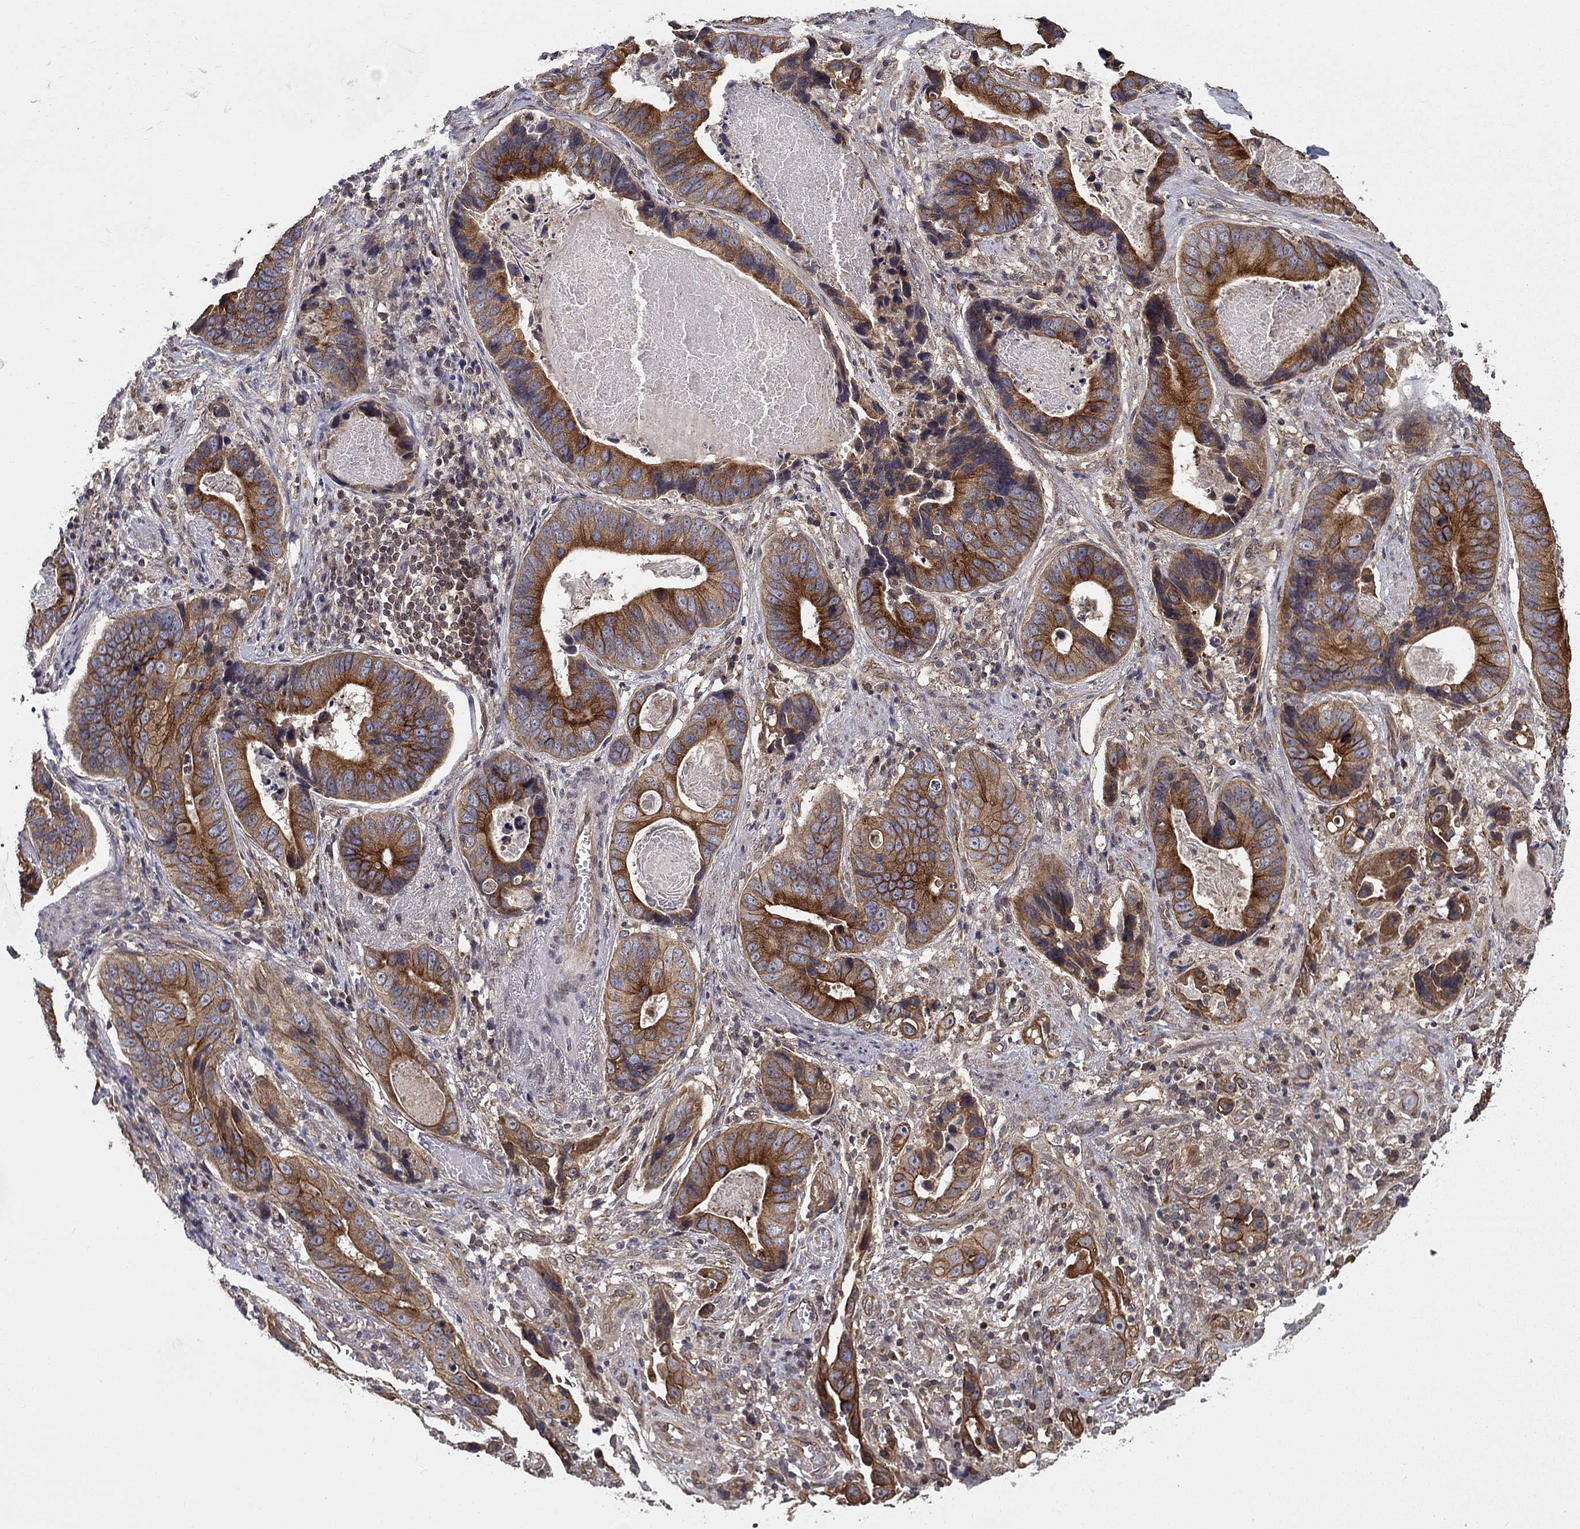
{"staining": {"intensity": "strong", "quantity": "25%-75%", "location": "cytoplasmic/membranous"}, "tissue": "stomach cancer", "cell_type": "Tumor cells", "image_type": "cancer", "snomed": [{"axis": "morphology", "description": "Adenocarcinoma, NOS"}, {"axis": "topography", "description": "Stomach"}], "caption": "Protein expression analysis of adenocarcinoma (stomach) demonstrates strong cytoplasmic/membranous positivity in approximately 25%-75% of tumor cells.", "gene": "BMERB1", "patient": {"sex": "male", "age": 84}}